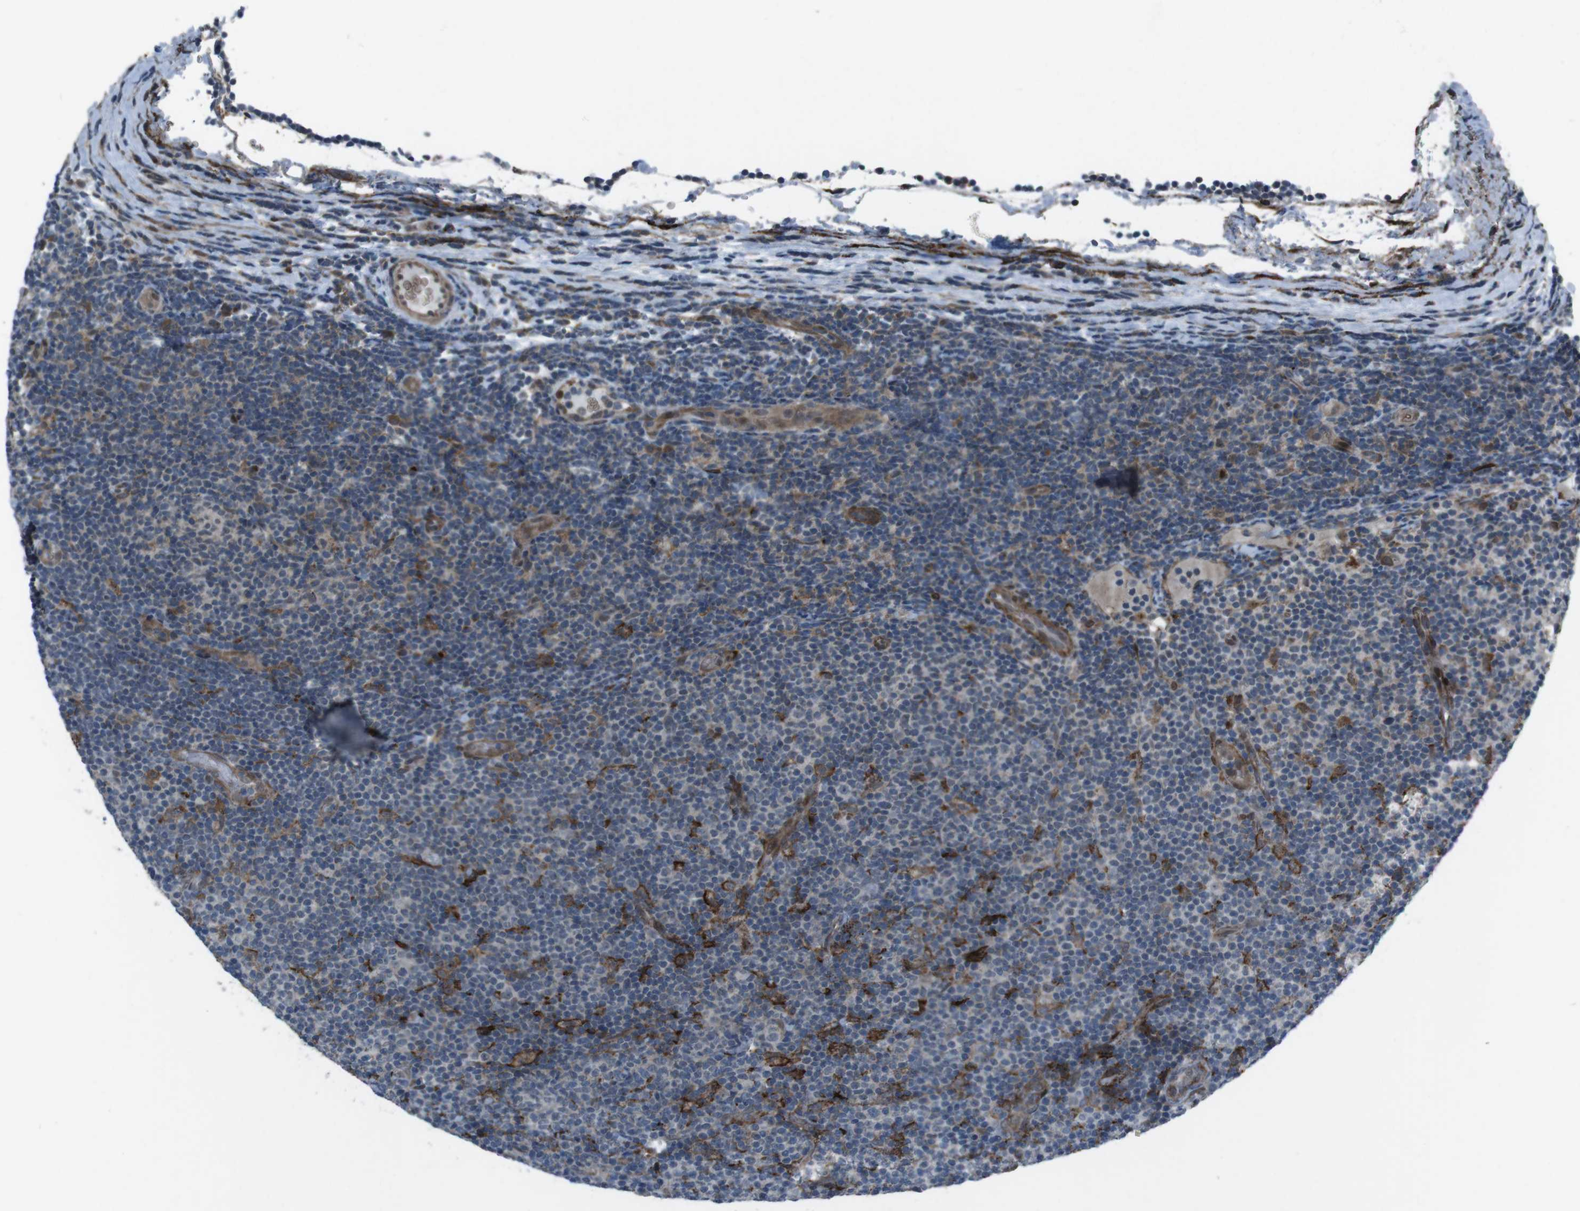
{"staining": {"intensity": "moderate", "quantity": "<25%", "location": "cytoplasmic/membranous"}, "tissue": "lymphoma", "cell_type": "Tumor cells", "image_type": "cancer", "snomed": [{"axis": "morphology", "description": "Malignant lymphoma, non-Hodgkin's type, Low grade"}, {"axis": "topography", "description": "Lymph node"}], "caption": "This micrograph shows malignant lymphoma, non-Hodgkin's type (low-grade) stained with IHC to label a protein in brown. The cytoplasmic/membranous of tumor cells show moderate positivity for the protein. Nuclei are counter-stained blue.", "gene": "GDF10", "patient": {"sex": "male", "age": 83}}